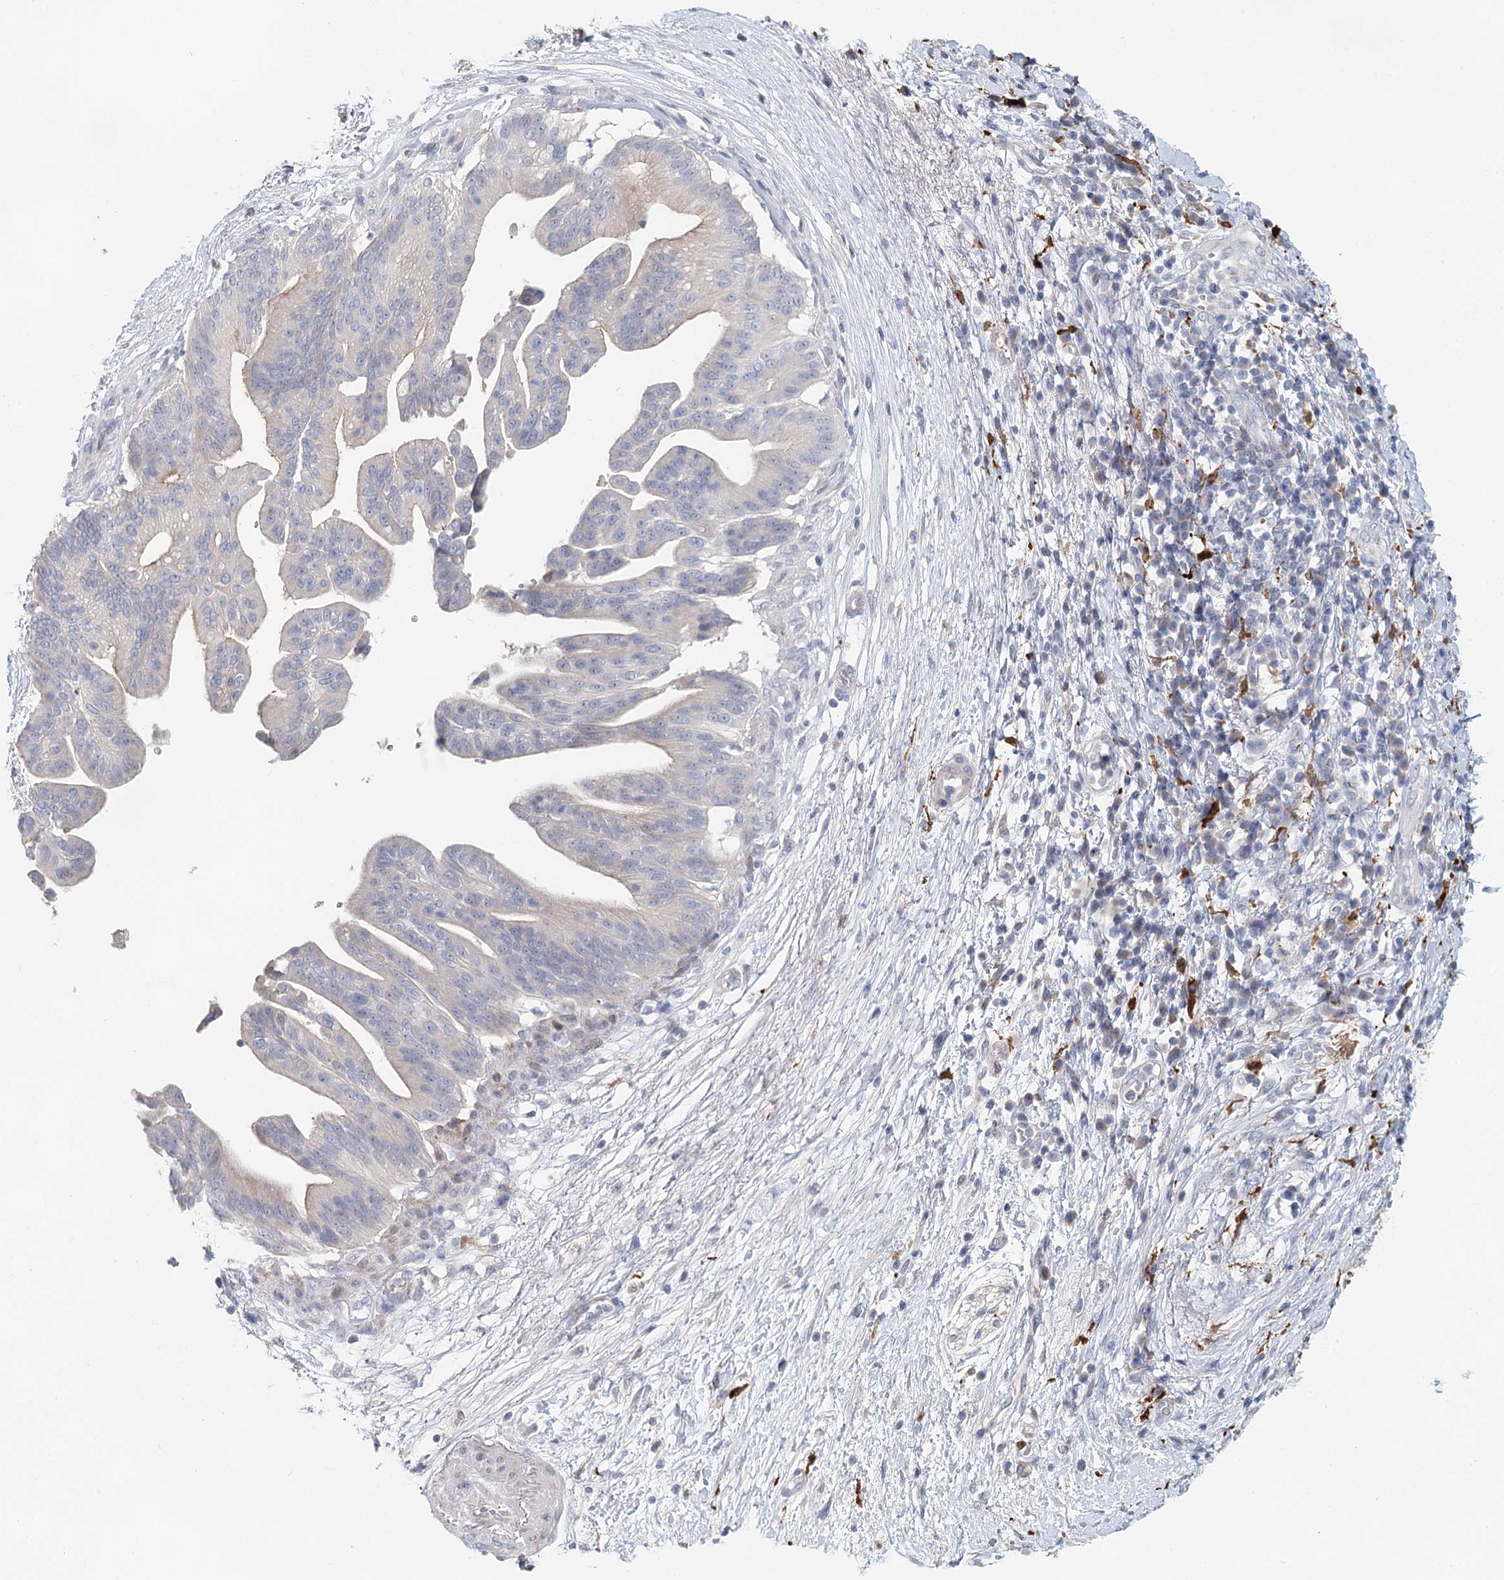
{"staining": {"intensity": "negative", "quantity": "none", "location": "none"}, "tissue": "pancreatic cancer", "cell_type": "Tumor cells", "image_type": "cancer", "snomed": [{"axis": "morphology", "description": "Adenocarcinoma, NOS"}, {"axis": "topography", "description": "Pancreas"}], "caption": "Immunohistochemistry (IHC) histopathology image of human pancreatic adenocarcinoma stained for a protein (brown), which demonstrates no positivity in tumor cells.", "gene": "SLC19A3", "patient": {"sex": "male", "age": 68}}